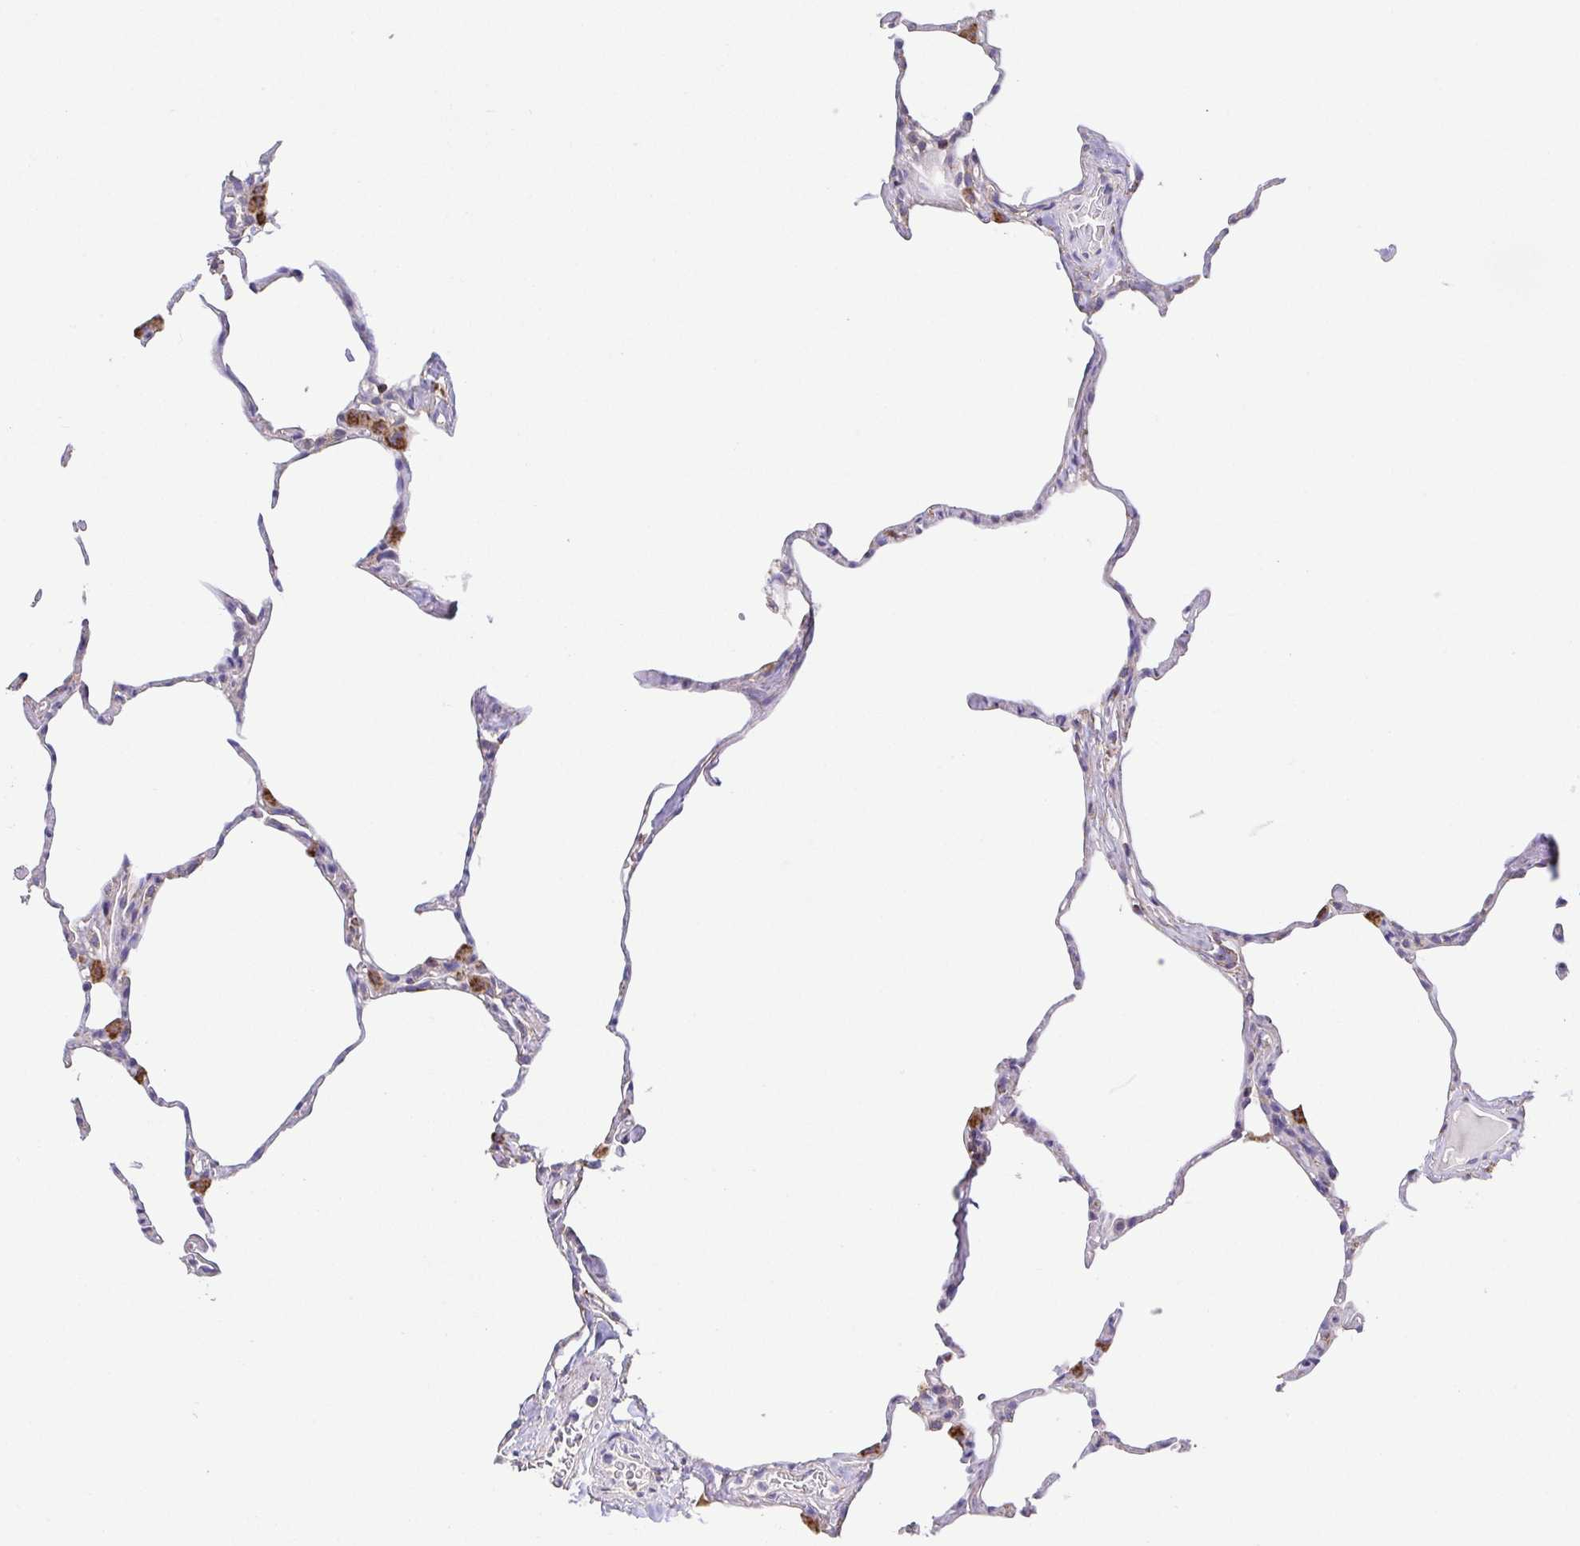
{"staining": {"intensity": "negative", "quantity": "none", "location": "none"}, "tissue": "lung", "cell_type": "Alveolar cells", "image_type": "normal", "snomed": [{"axis": "morphology", "description": "Normal tissue, NOS"}, {"axis": "topography", "description": "Lung"}], "caption": "IHC photomicrograph of normal human lung stained for a protein (brown), which reveals no staining in alveolar cells. (Brightfield microscopy of DAB IHC at high magnification).", "gene": "GINM1", "patient": {"sex": "male", "age": 65}}